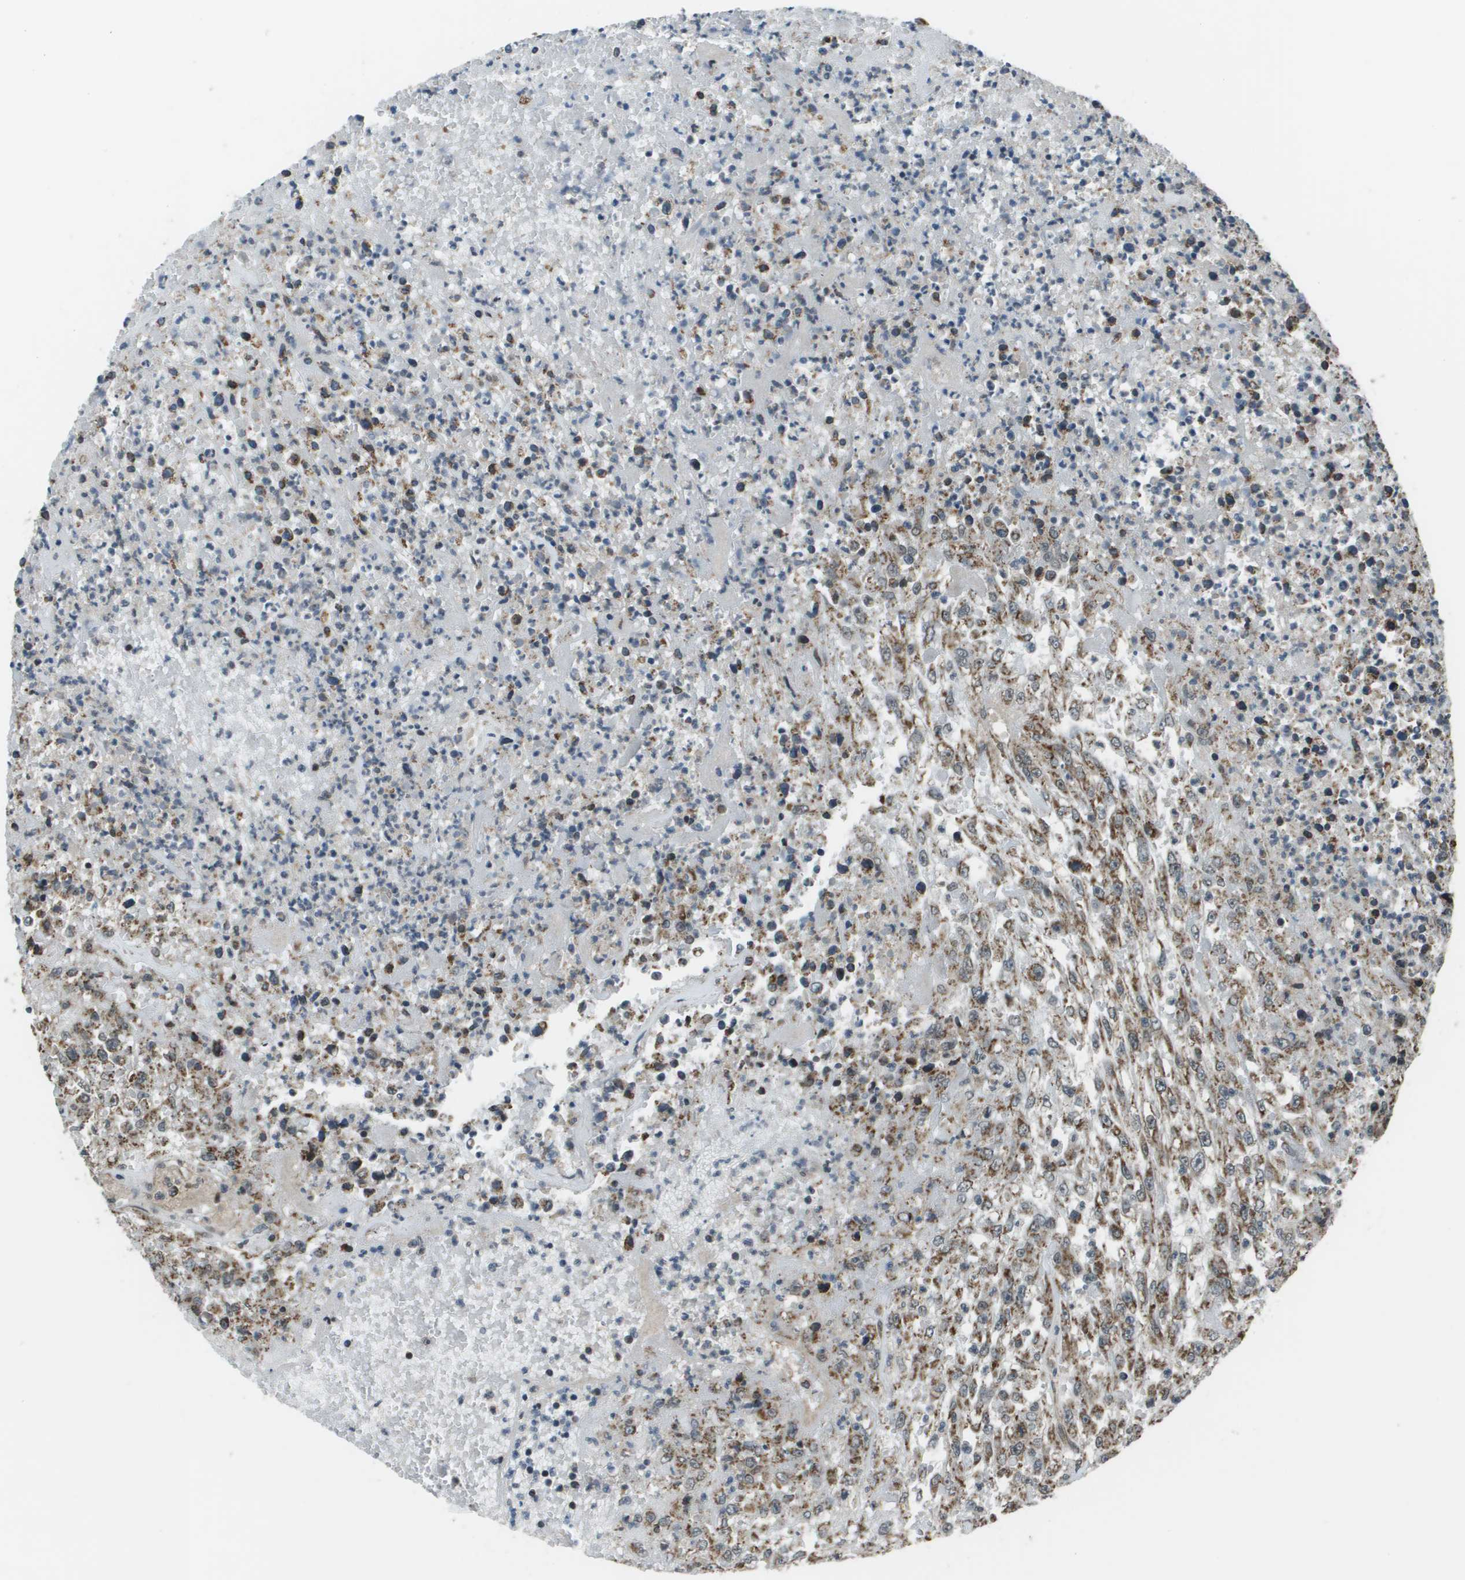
{"staining": {"intensity": "moderate", "quantity": ">75%", "location": "cytoplasmic/membranous"}, "tissue": "urothelial cancer", "cell_type": "Tumor cells", "image_type": "cancer", "snomed": [{"axis": "morphology", "description": "Urothelial carcinoma, High grade"}, {"axis": "topography", "description": "Urinary bladder"}], "caption": "Immunohistochemical staining of urothelial cancer reveals medium levels of moderate cytoplasmic/membranous protein staining in about >75% of tumor cells.", "gene": "PPFIA1", "patient": {"sex": "male", "age": 46}}